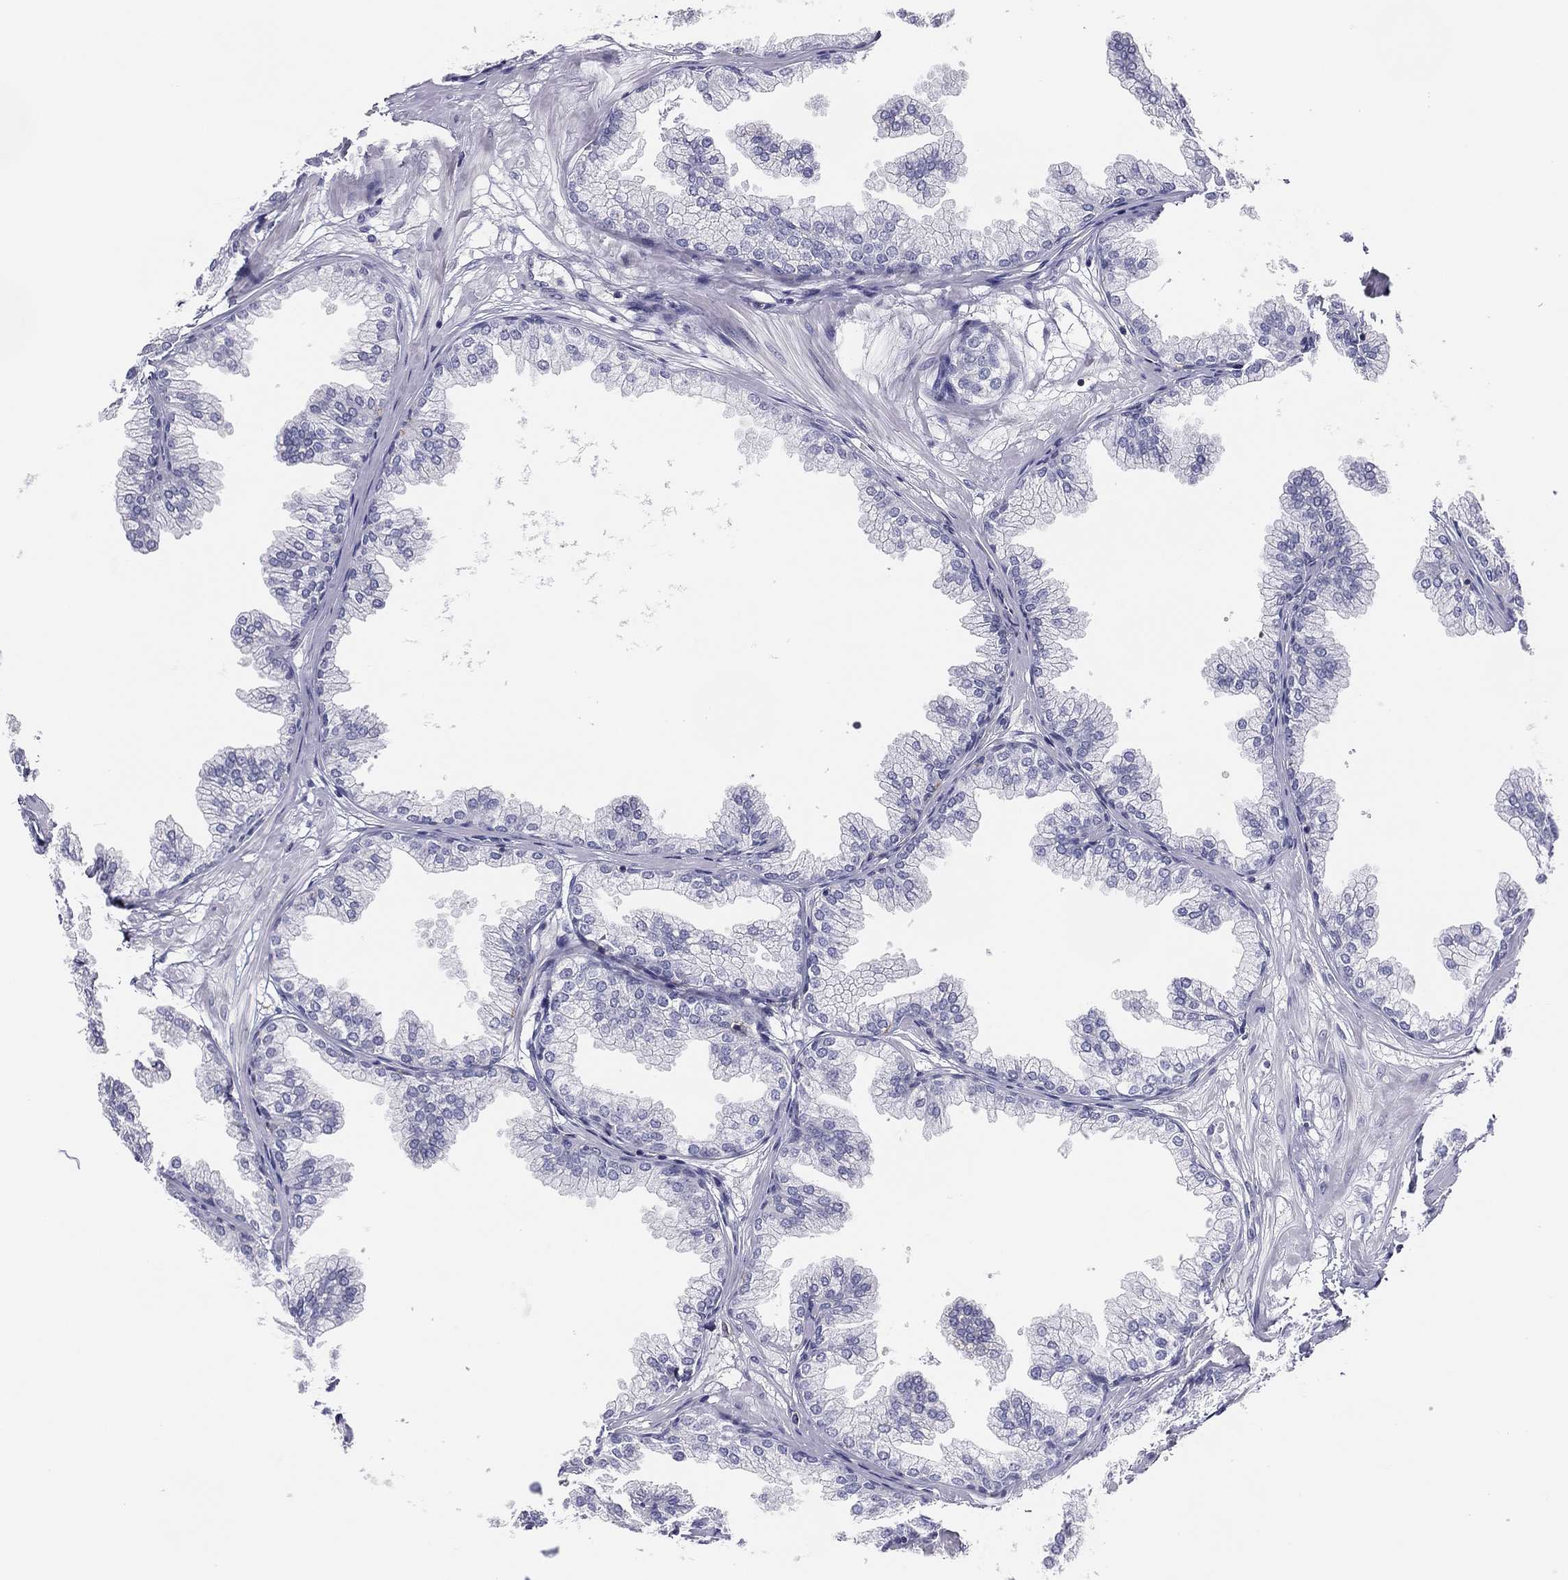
{"staining": {"intensity": "negative", "quantity": "none", "location": "none"}, "tissue": "prostate", "cell_type": "Glandular cells", "image_type": "normal", "snomed": [{"axis": "morphology", "description": "Normal tissue, NOS"}, {"axis": "topography", "description": "Prostate"}], "caption": "An IHC photomicrograph of normal prostate is shown. There is no staining in glandular cells of prostate. (Stains: DAB immunohistochemistry (IHC) with hematoxylin counter stain, Microscopy: brightfield microscopy at high magnification).", "gene": "SELPLG", "patient": {"sex": "male", "age": 37}}